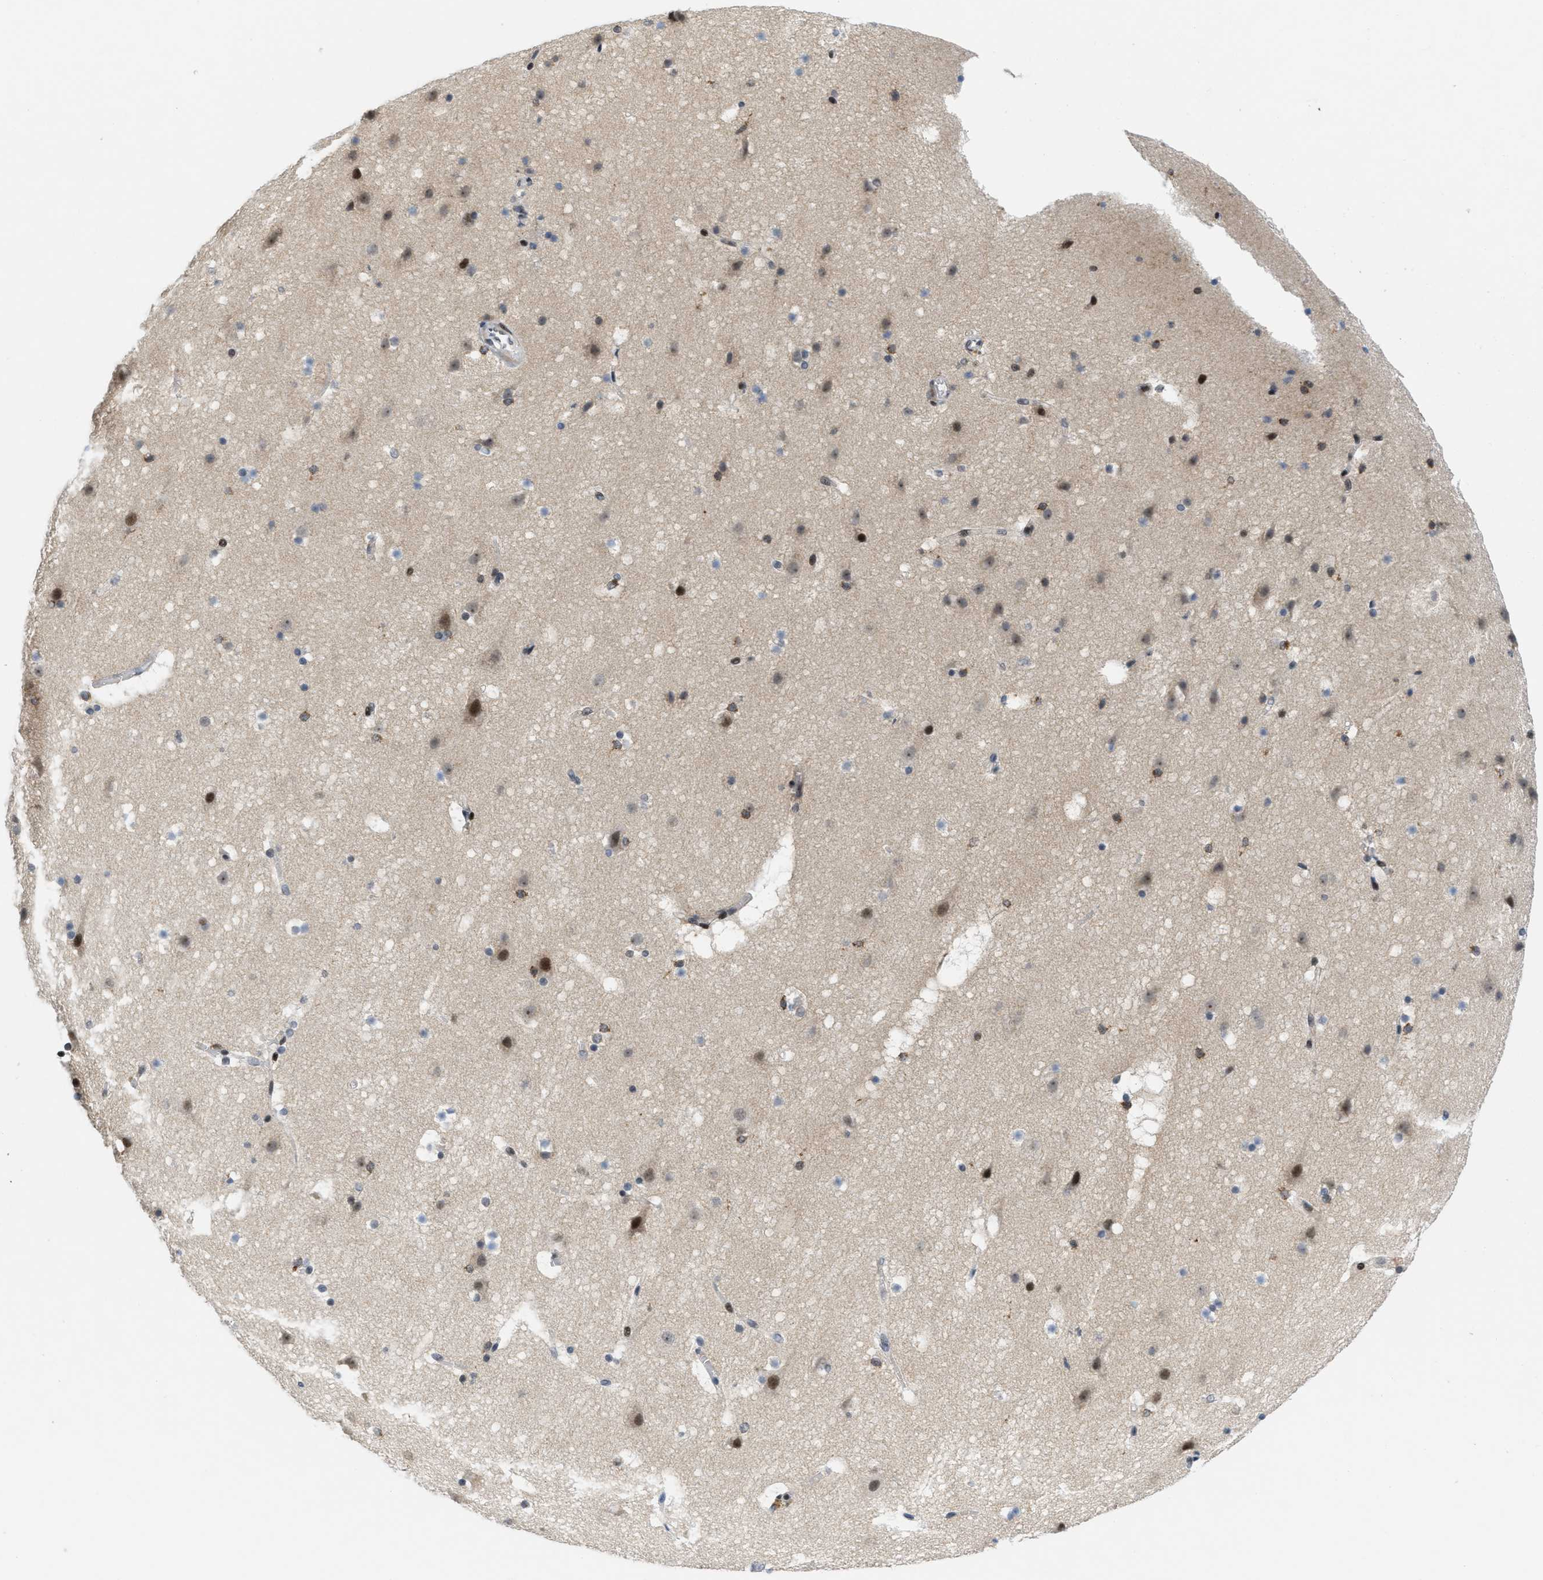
{"staining": {"intensity": "moderate", "quantity": "<25%", "location": "nuclear"}, "tissue": "cerebral cortex", "cell_type": "Endothelial cells", "image_type": "normal", "snomed": [{"axis": "morphology", "description": "Normal tissue, NOS"}, {"axis": "topography", "description": "Cerebral cortex"}], "caption": "Moderate nuclear positivity is present in approximately <25% of endothelial cells in normal cerebral cortex.", "gene": "ING1", "patient": {"sex": "male", "age": 45}}